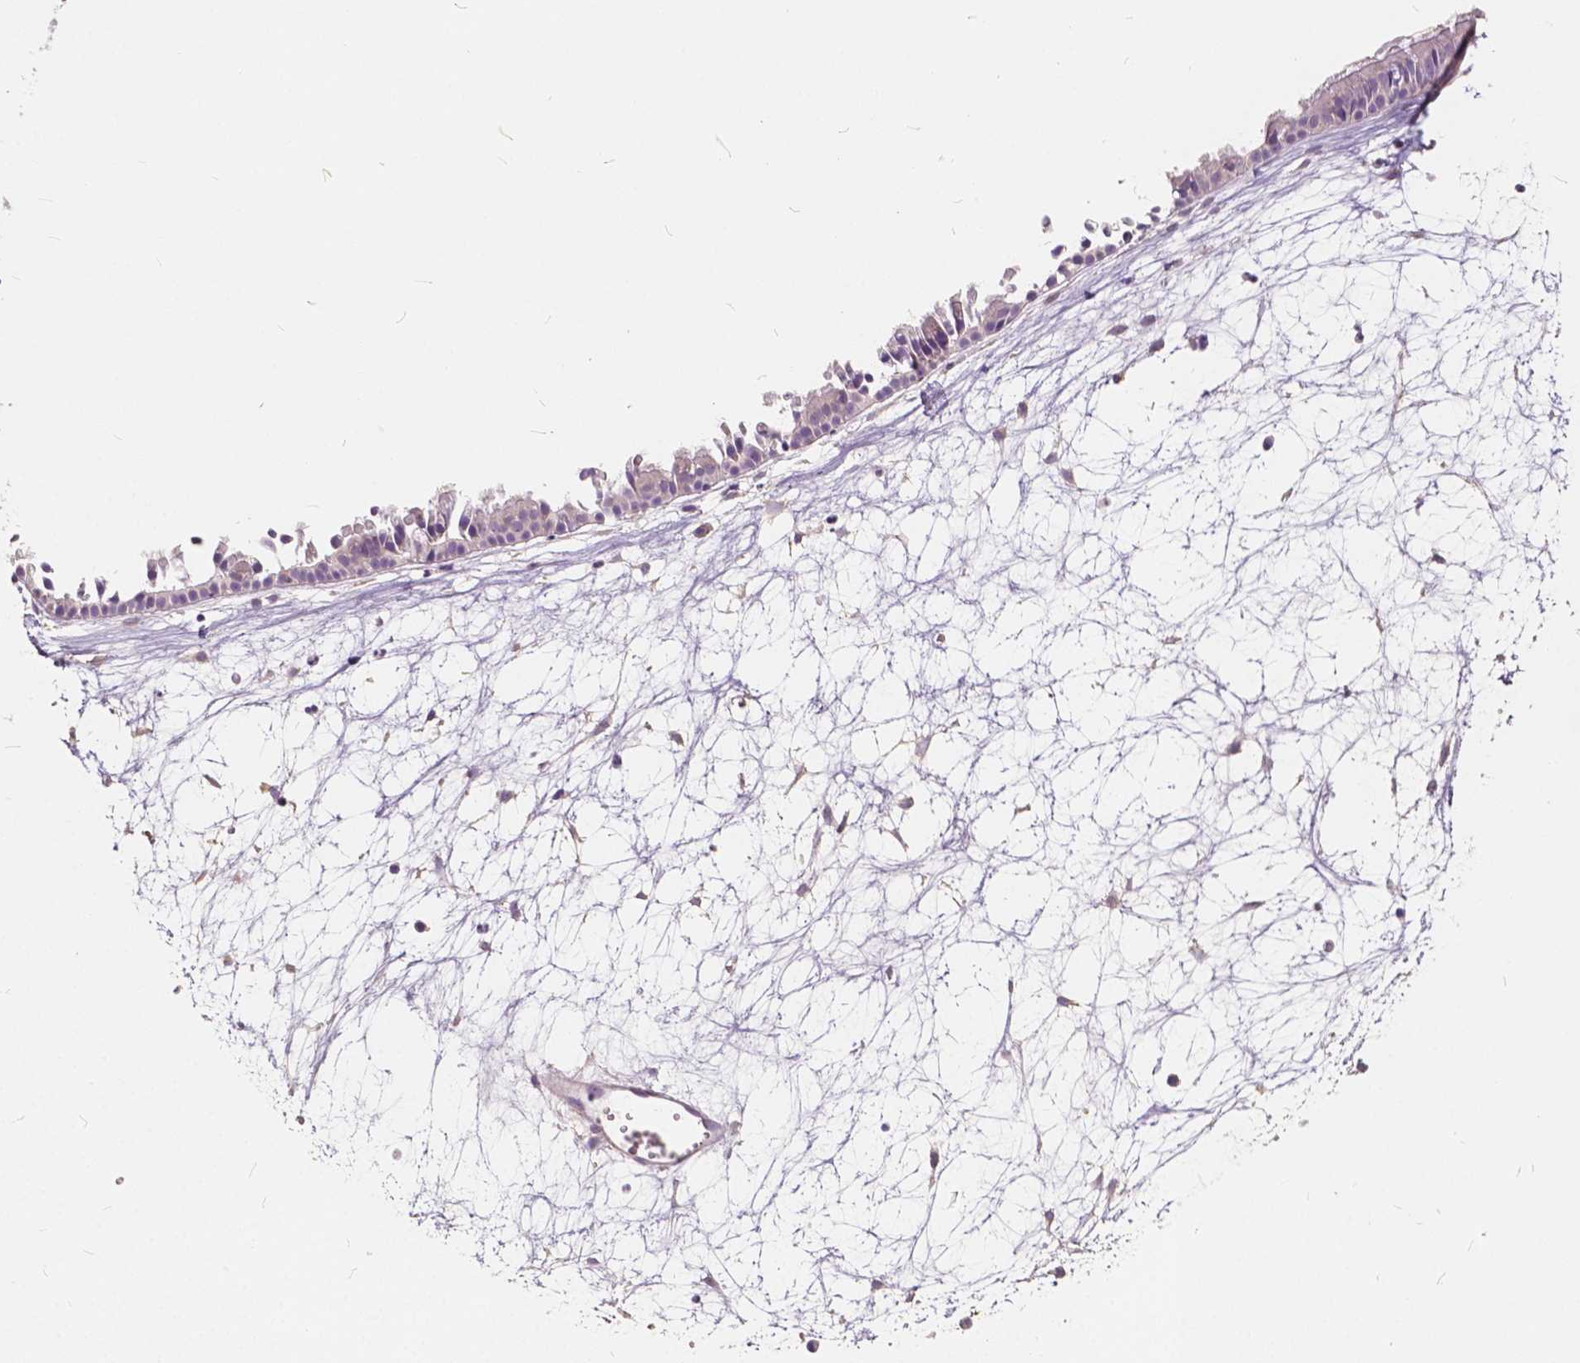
{"staining": {"intensity": "negative", "quantity": "none", "location": "none"}, "tissue": "nasopharynx", "cell_type": "Respiratory epithelial cells", "image_type": "normal", "snomed": [{"axis": "morphology", "description": "Normal tissue, NOS"}, {"axis": "topography", "description": "Nasopharynx"}], "caption": "Immunohistochemistry micrograph of benign nasopharynx stained for a protein (brown), which demonstrates no positivity in respiratory epithelial cells. The staining was performed using DAB (3,3'-diaminobenzidine) to visualize the protein expression in brown, while the nuclei were stained in blue with hematoxylin (Magnification: 20x).", "gene": "SLC7A8", "patient": {"sex": "male", "age": 31}}